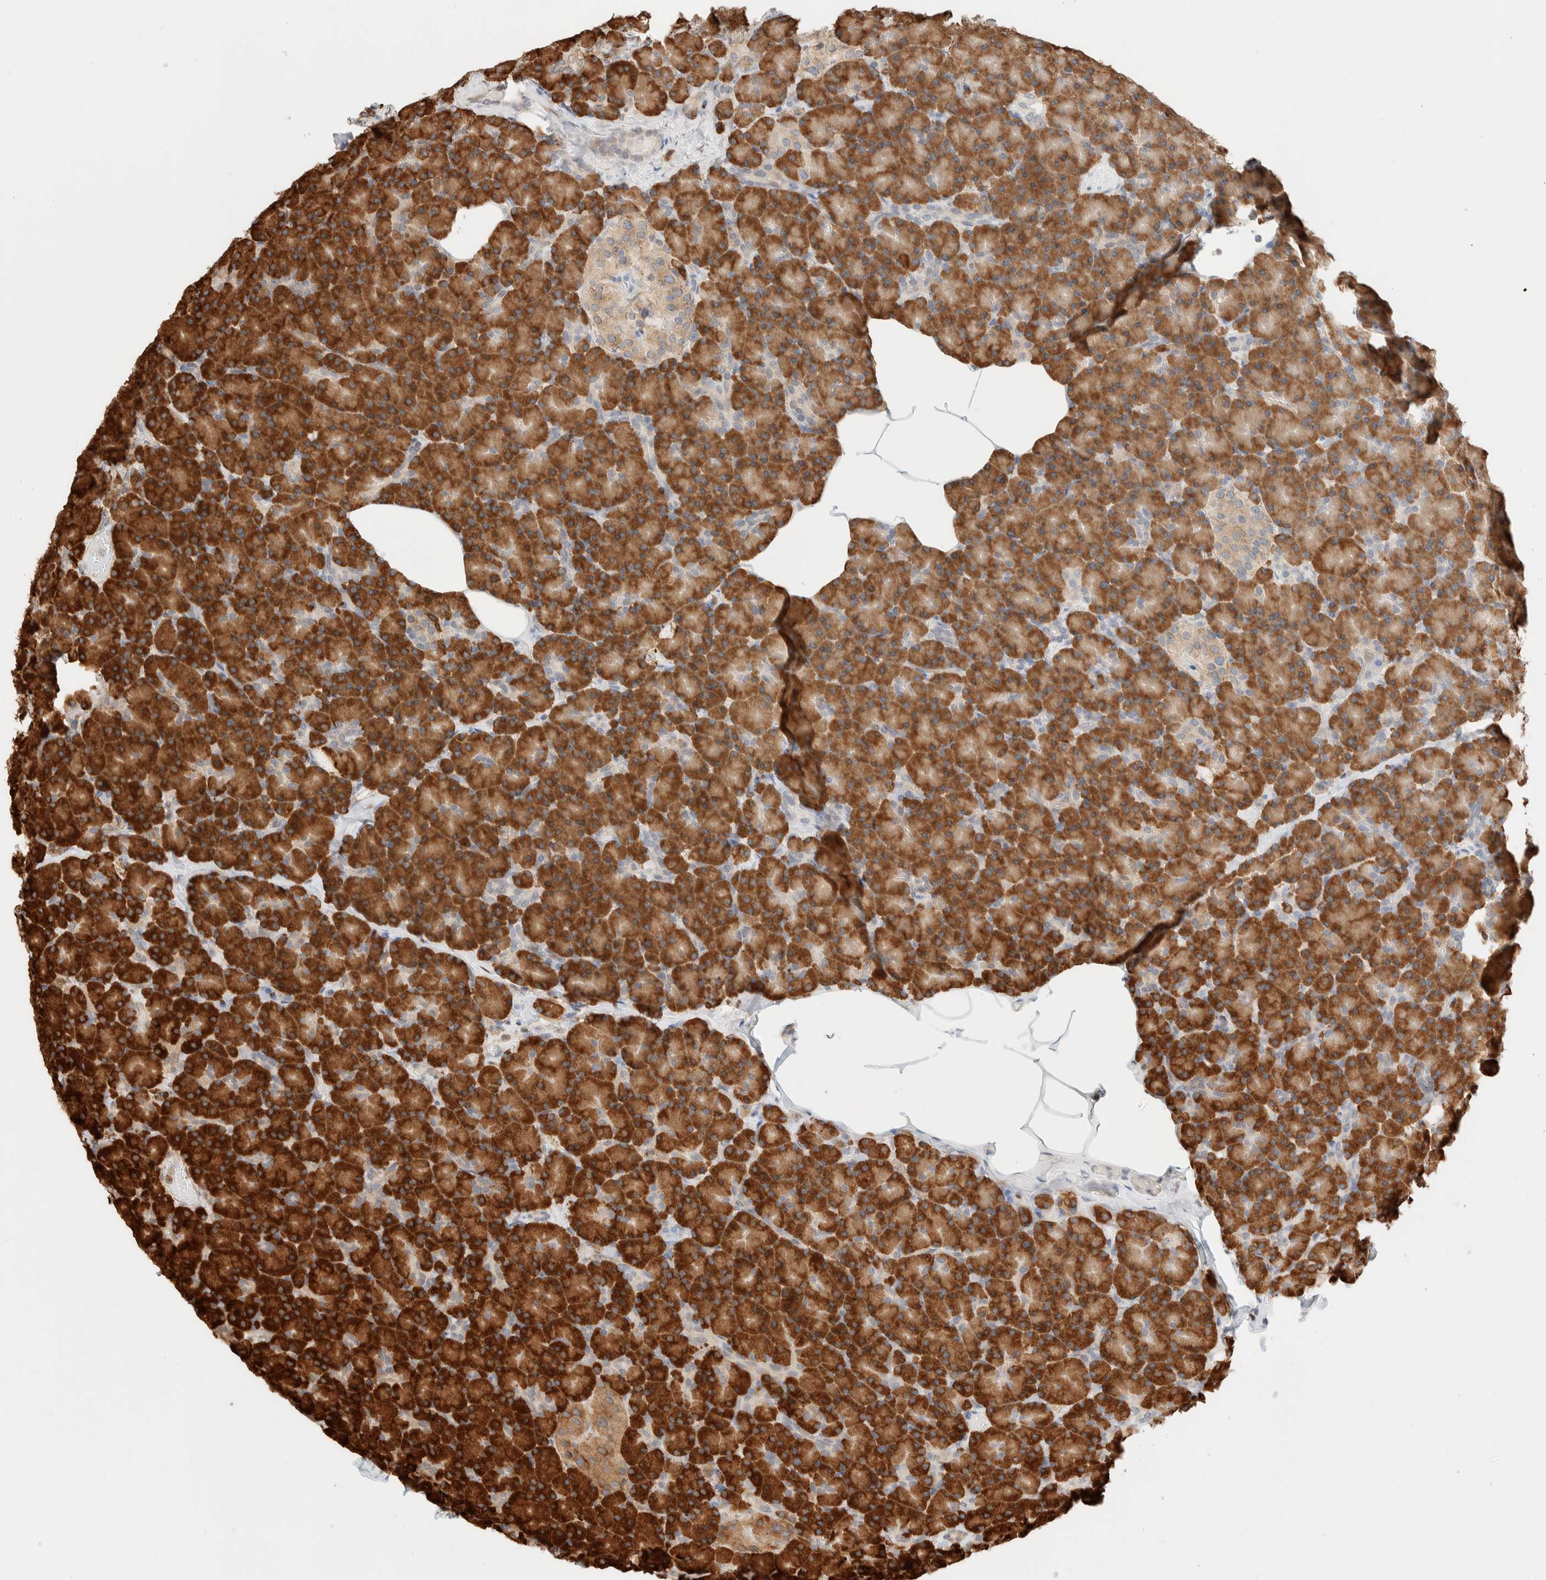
{"staining": {"intensity": "strong", "quantity": ">75%", "location": "cytoplasmic/membranous"}, "tissue": "pancreas", "cell_type": "Exocrine glandular cells", "image_type": "normal", "snomed": [{"axis": "morphology", "description": "Normal tissue, NOS"}, {"axis": "topography", "description": "Pancreas"}], "caption": "Unremarkable pancreas was stained to show a protein in brown. There is high levels of strong cytoplasmic/membranous positivity in about >75% of exocrine glandular cells.", "gene": "INTS1", "patient": {"sex": "female", "age": 43}}